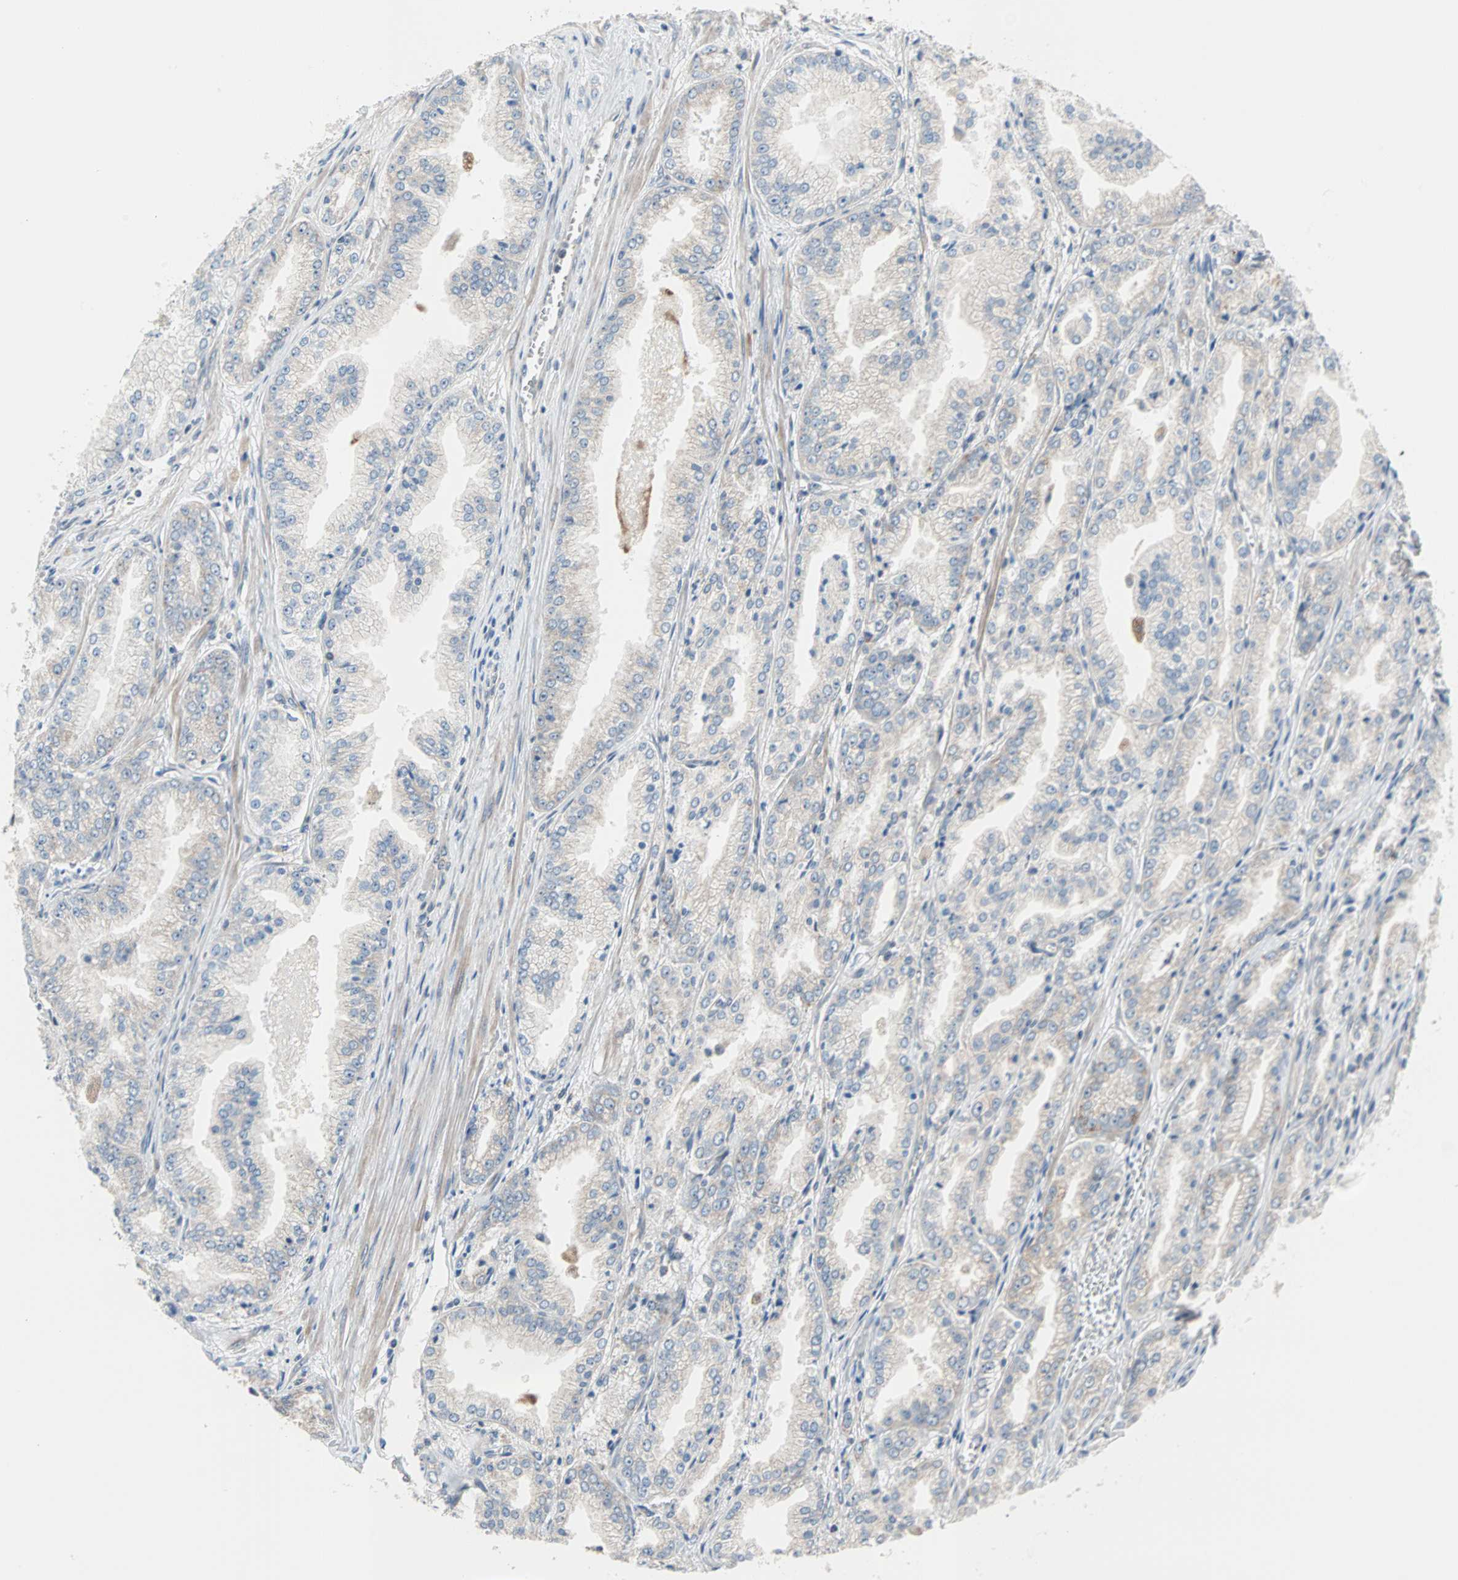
{"staining": {"intensity": "weak", "quantity": "<25%", "location": "cytoplasmic/membranous"}, "tissue": "prostate cancer", "cell_type": "Tumor cells", "image_type": "cancer", "snomed": [{"axis": "morphology", "description": "Adenocarcinoma, High grade"}, {"axis": "topography", "description": "Prostate"}], "caption": "Immunohistochemistry (IHC) of human prostate cancer shows no staining in tumor cells.", "gene": "SAR1A", "patient": {"sex": "male", "age": 61}}